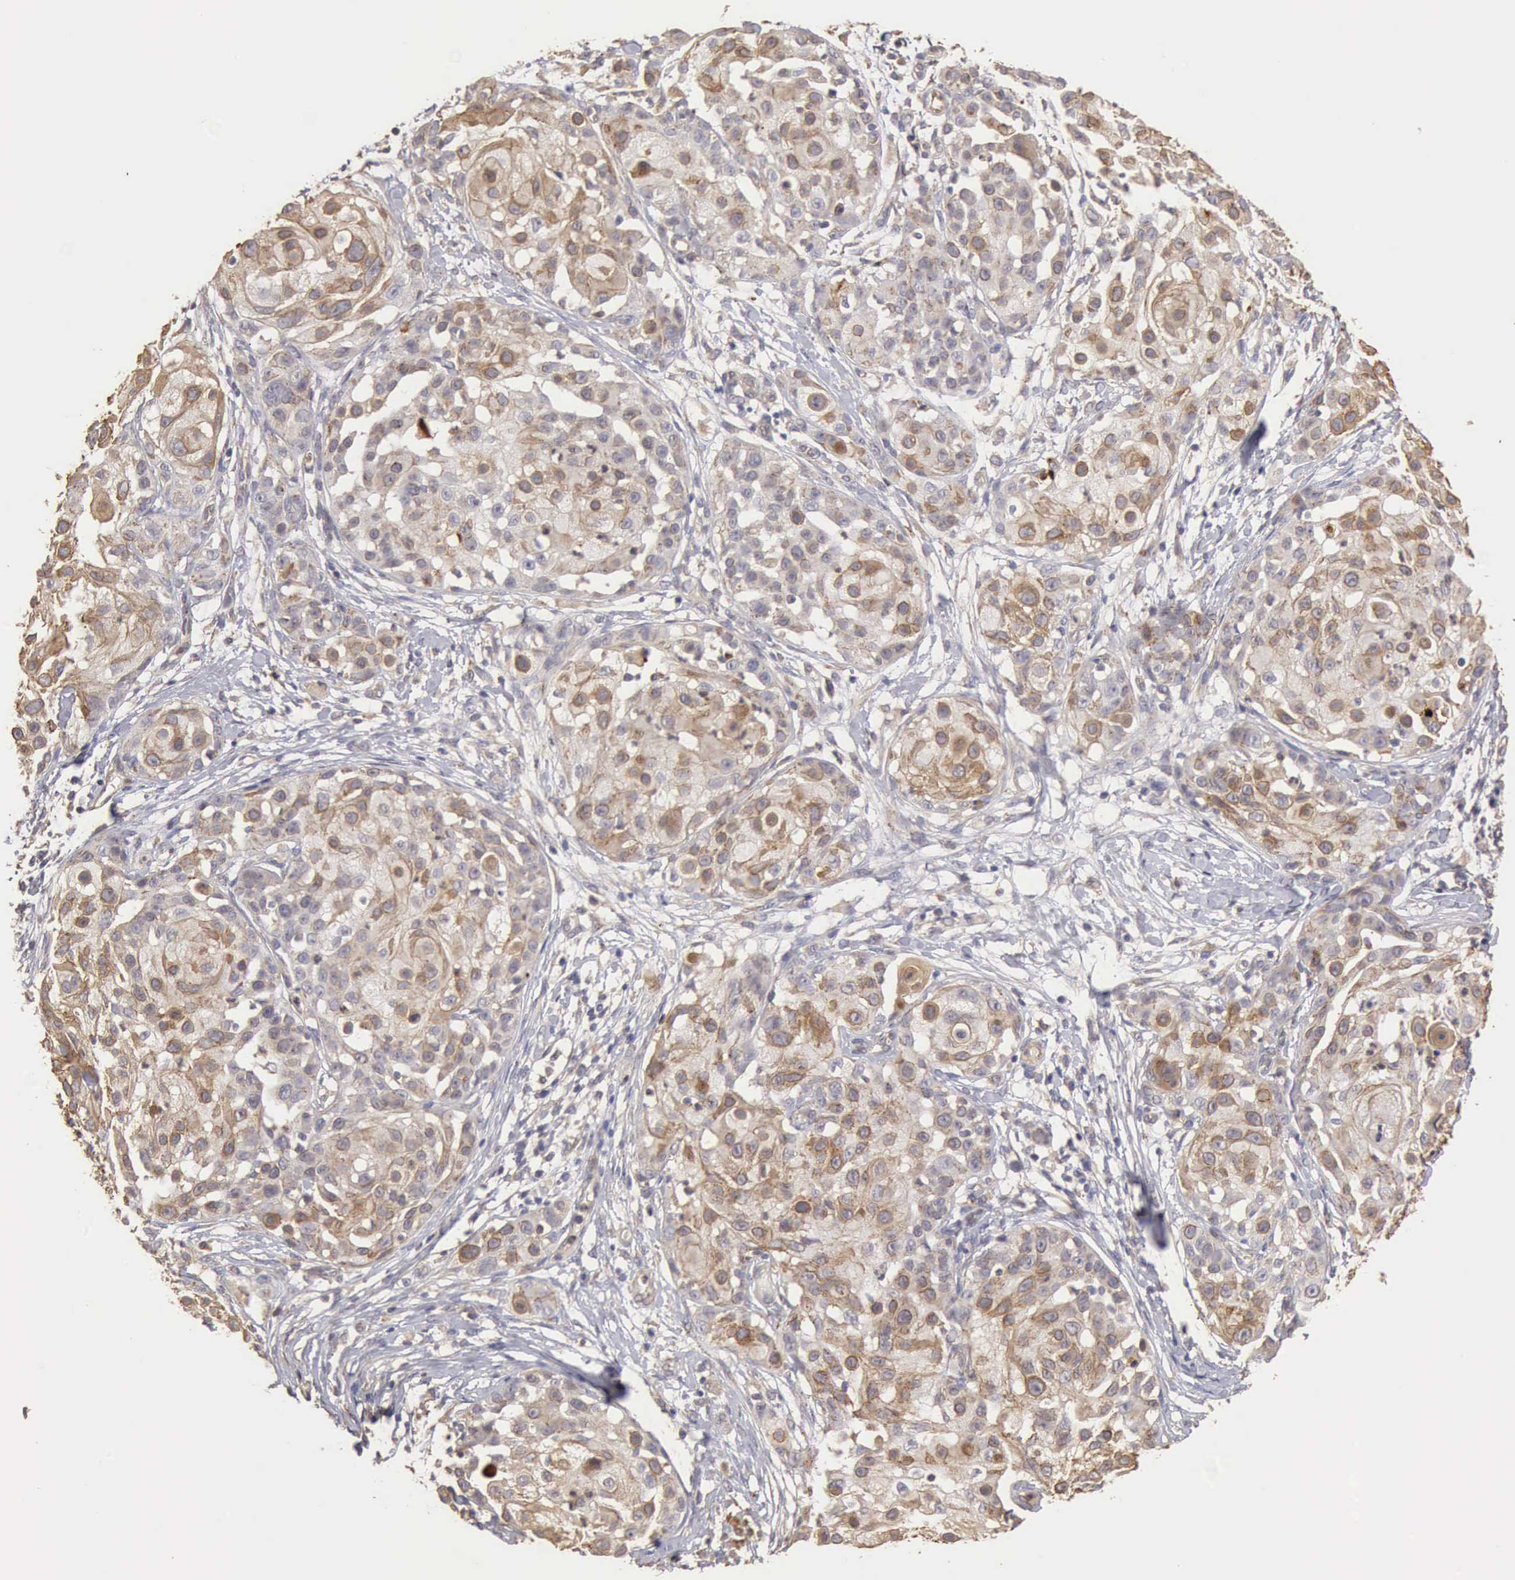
{"staining": {"intensity": "moderate", "quantity": ">75%", "location": "cytoplasmic/membranous"}, "tissue": "skin cancer", "cell_type": "Tumor cells", "image_type": "cancer", "snomed": [{"axis": "morphology", "description": "Squamous cell carcinoma, NOS"}, {"axis": "topography", "description": "Skin"}], "caption": "This is an image of IHC staining of squamous cell carcinoma (skin), which shows moderate positivity in the cytoplasmic/membranous of tumor cells.", "gene": "BMX", "patient": {"sex": "female", "age": 57}}